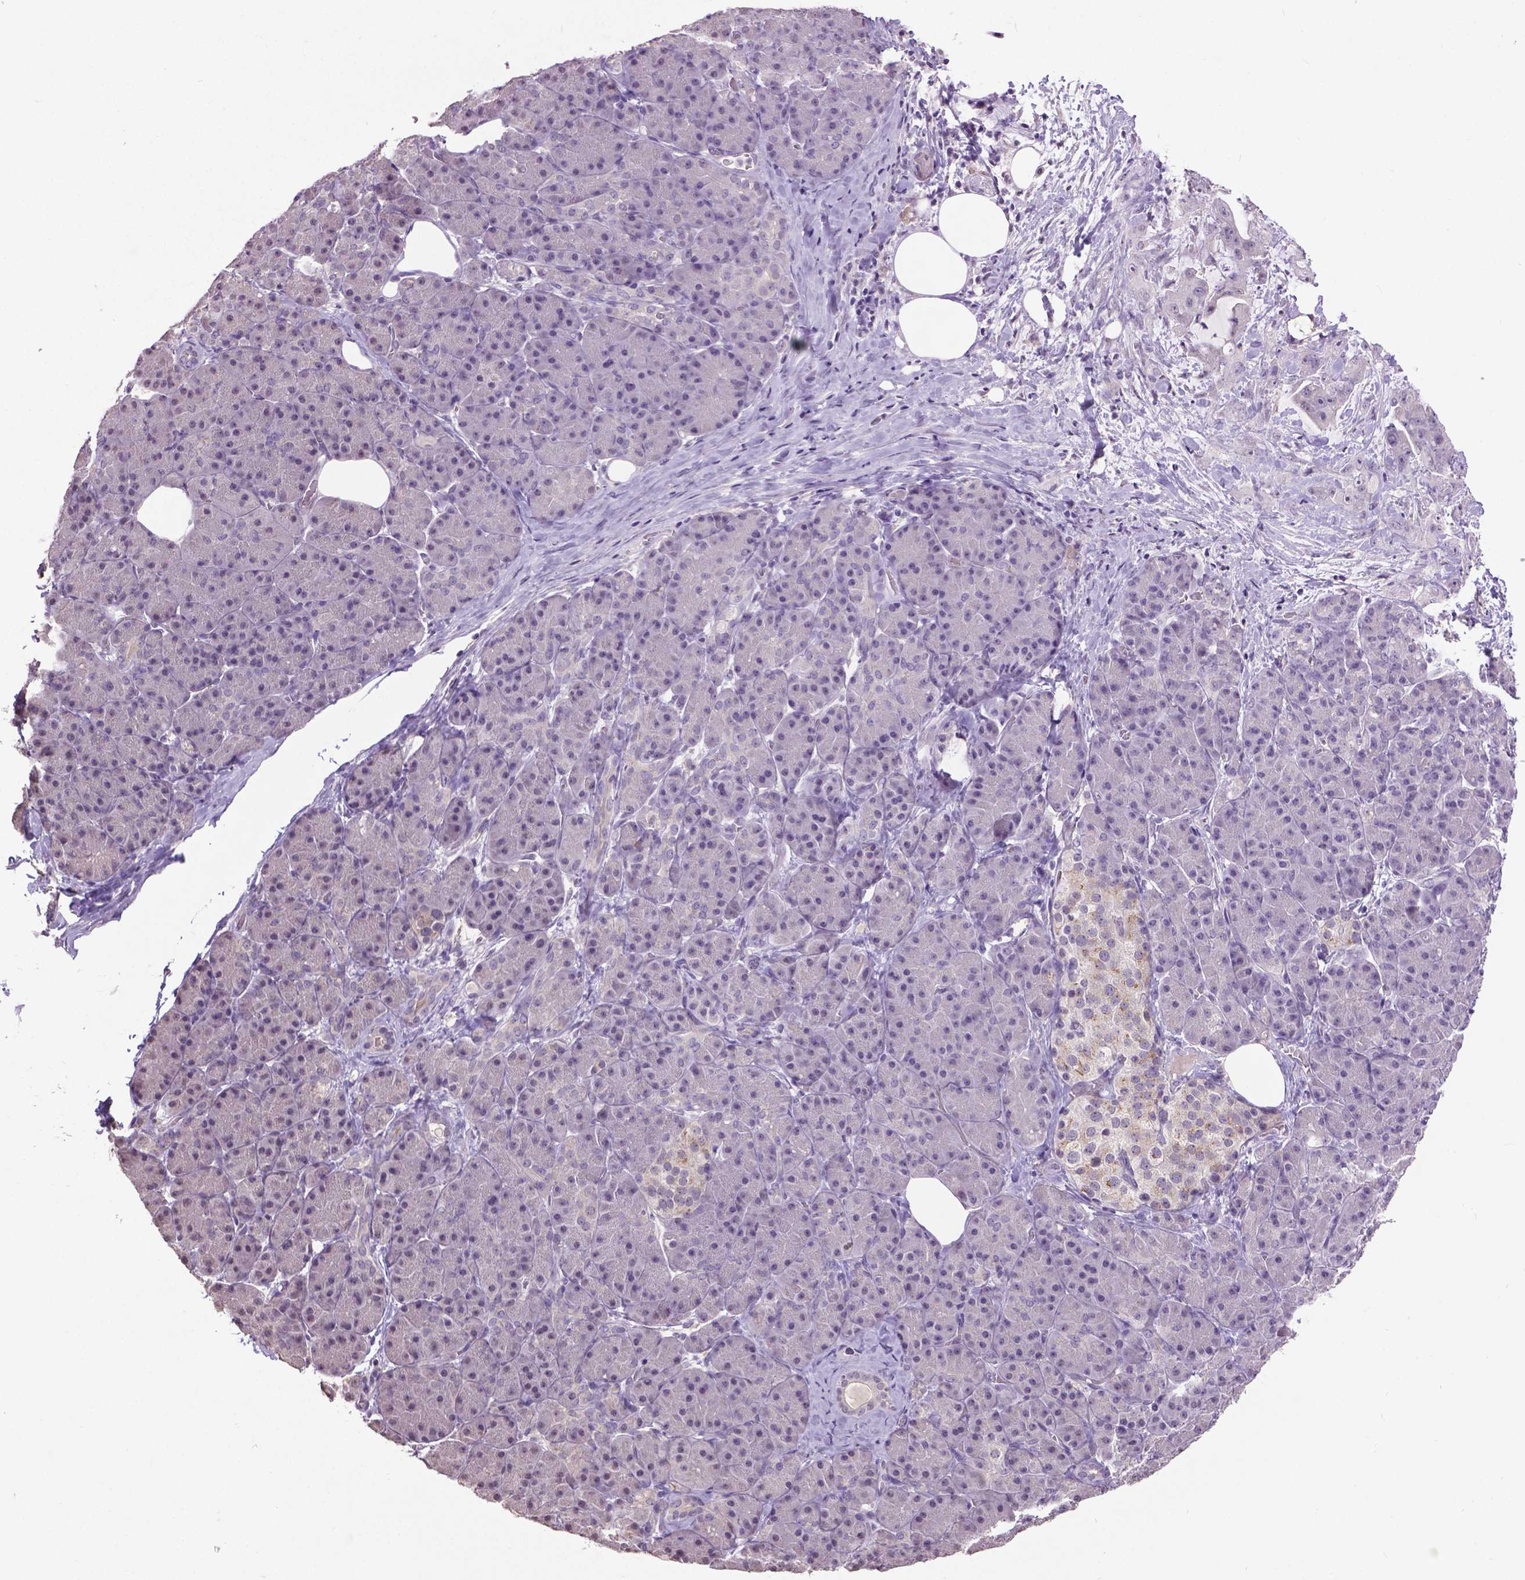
{"staining": {"intensity": "negative", "quantity": "none", "location": "none"}, "tissue": "pancreas", "cell_type": "Exocrine glandular cells", "image_type": "normal", "snomed": [{"axis": "morphology", "description": "Normal tissue, NOS"}, {"axis": "topography", "description": "Pancreas"}], "caption": "High power microscopy photomicrograph of an immunohistochemistry image of unremarkable pancreas, revealing no significant expression in exocrine glandular cells.", "gene": "CPM", "patient": {"sex": "male", "age": 57}}